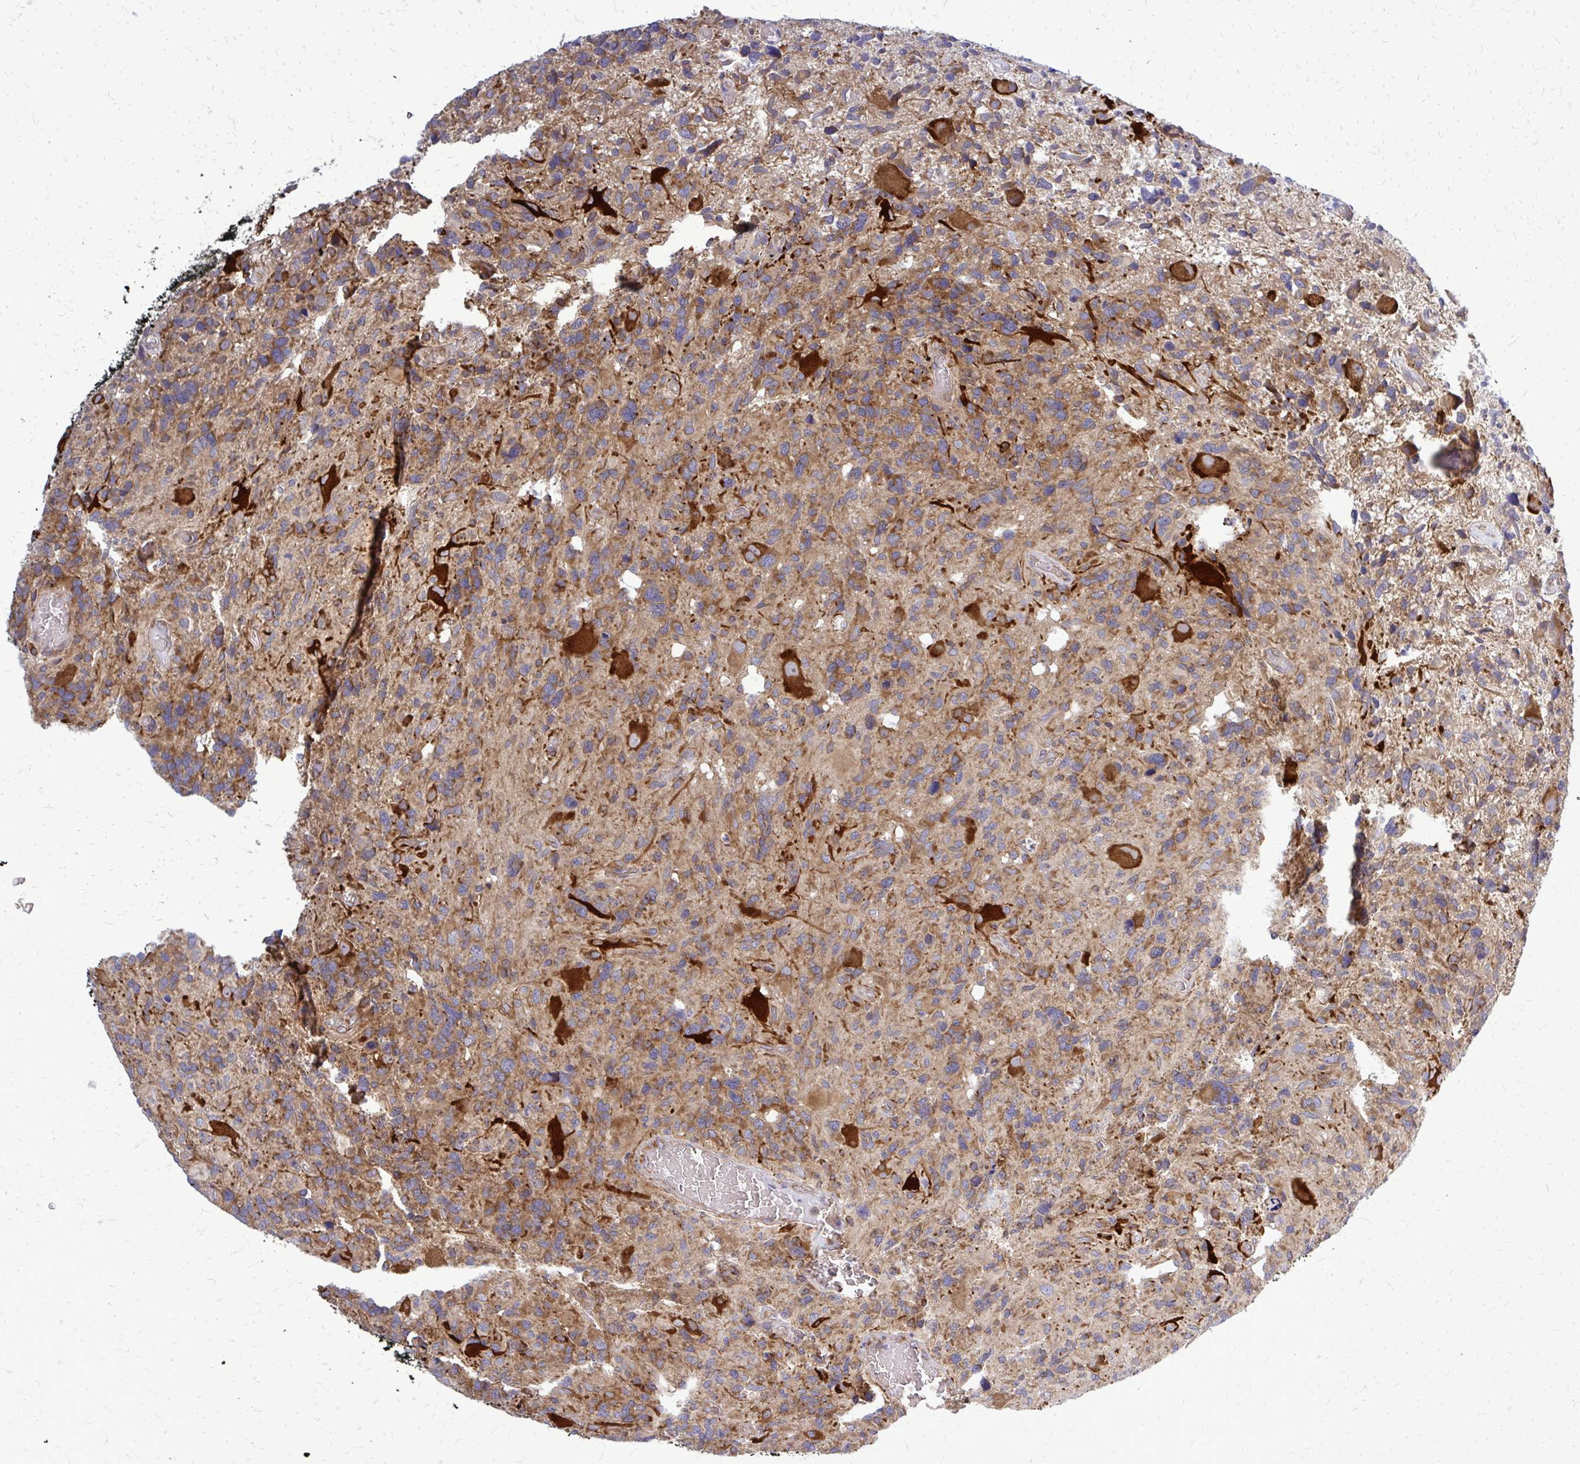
{"staining": {"intensity": "moderate", "quantity": ">75%", "location": "cytoplasmic/membranous"}, "tissue": "glioma", "cell_type": "Tumor cells", "image_type": "cancer", "snomed": [{"axis": "morphology", "description": "Glioma, malignant, High grade"}, {"axis": "topography", "description": "Brain"}], "caption": "Tumor cells exhibit medium levels of moderate cytoplasmic/membranous staining in about >75% of cells in glioma.", "gene": "PDK4", "patient": {"sex": "male", "age": 49}}